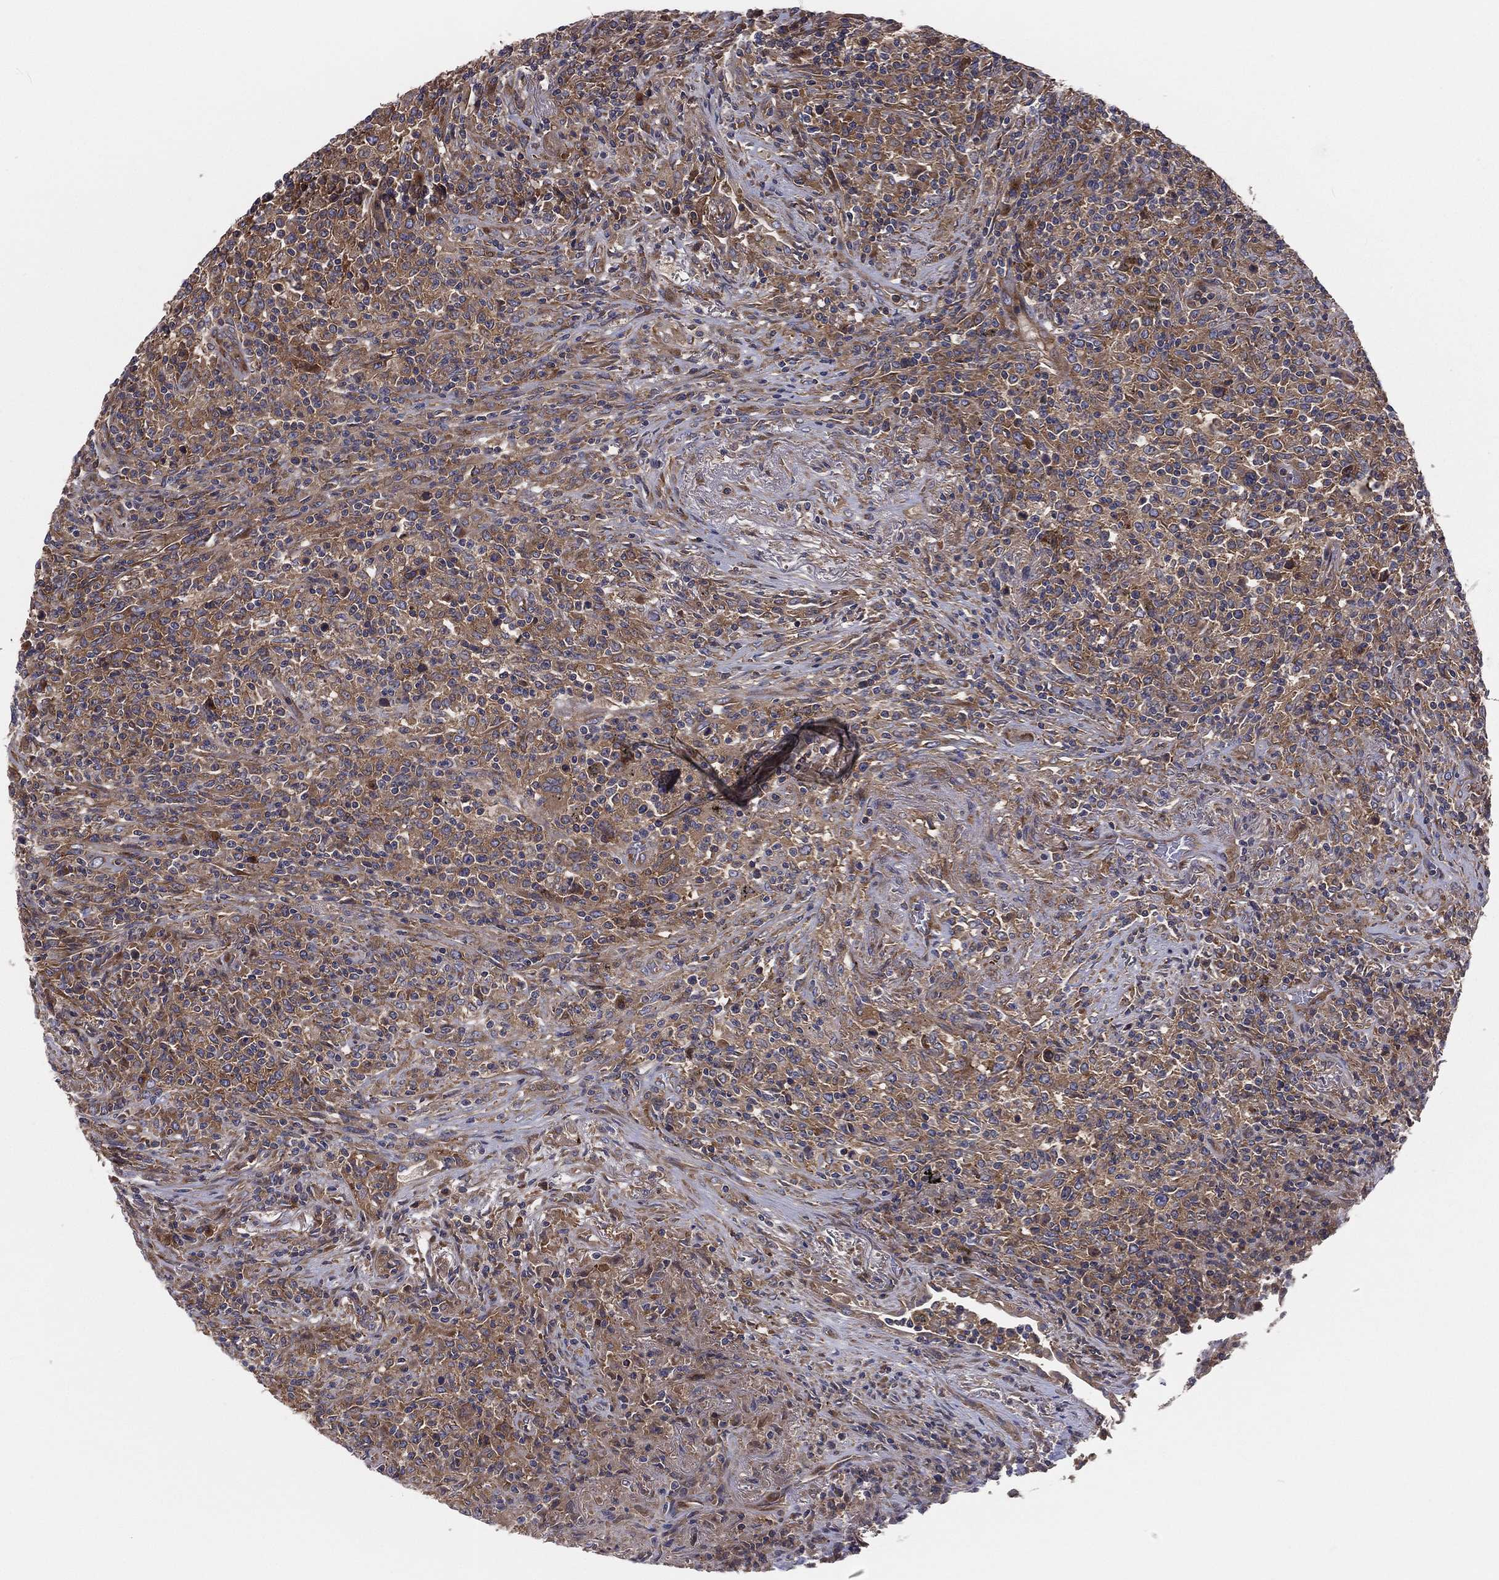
{"staining": {"intensity": "moderate", "quantity": ">75%", "location": "cytoplasmic/membranous"}, "tissue": "lymphoma", "cell_type": "Tumor cells", "image_type": "cancer", "snomed": [{"axis": "morphology", "description": "Malignant lymphoma, non-Hodgkin's type, High grade"}, {"axis": "topography", "description": "Lung"}], "caption": "Lymphoma stained for a protein demonstrates moderate cytoplasmic/membranous positivity in tumor cells.", "gene": "EIF2B5", "patient": {"sex": "male", "age": 79}}